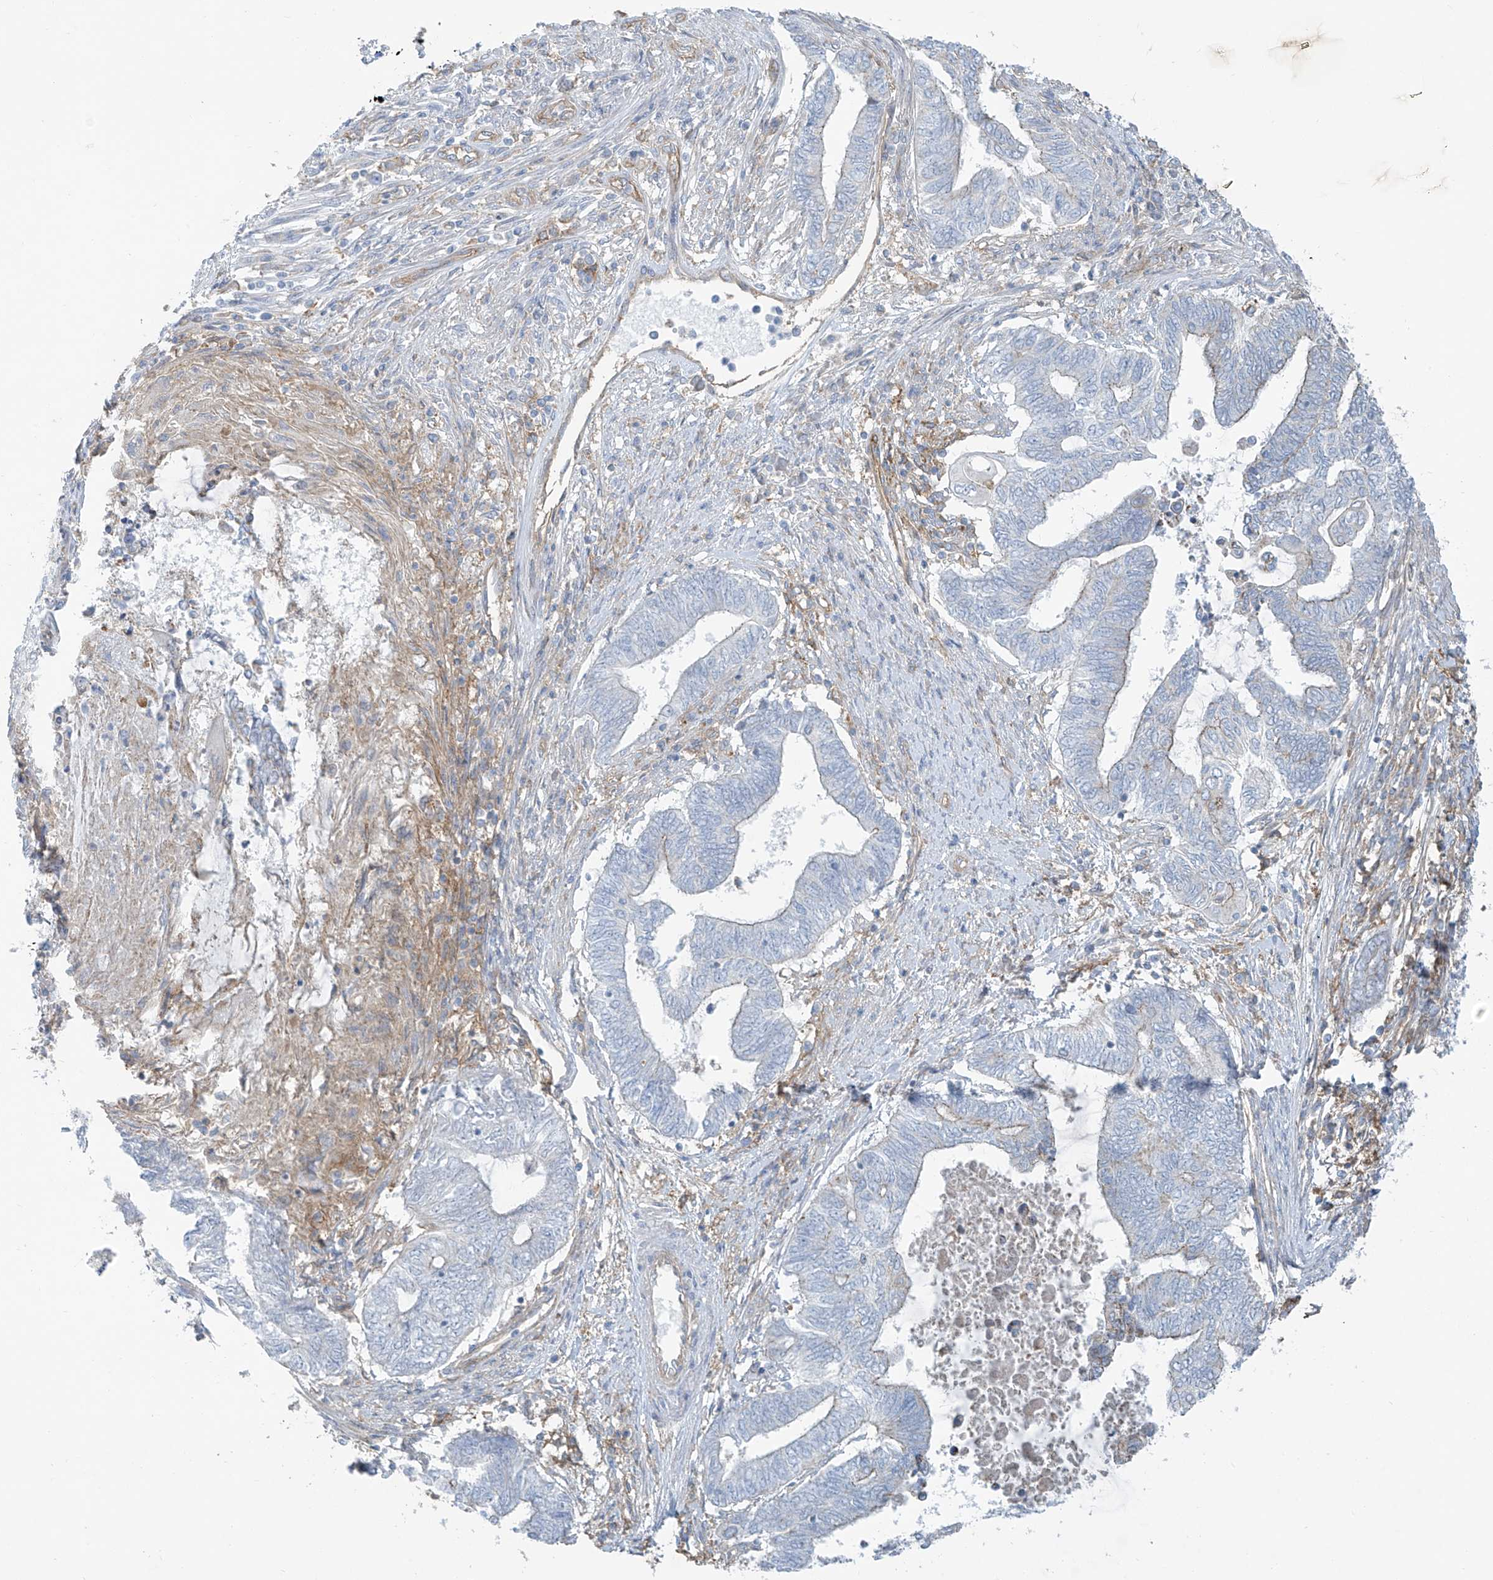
{"staining": {"intensity": "negative", "quantity": "none", "location": "none"}, "tissue": "endometrial cancer", "cell_type": "Tumor cells", "image_type": "cancer", "snomed": [{"axis": "morphology", "description": "Adenocarcinoma, NOS"}, {"axis": "topography", "description": "Uterus"}, {"axis": "topography", "description": "Endometrium"}], "caption": "This is an immunohistochemistry (IHC) micrograph of human endometrial cancer. There is no expression in tumor cells.", "gene": "VAMP5", "patient": {"sex": "female", "age": 70}}